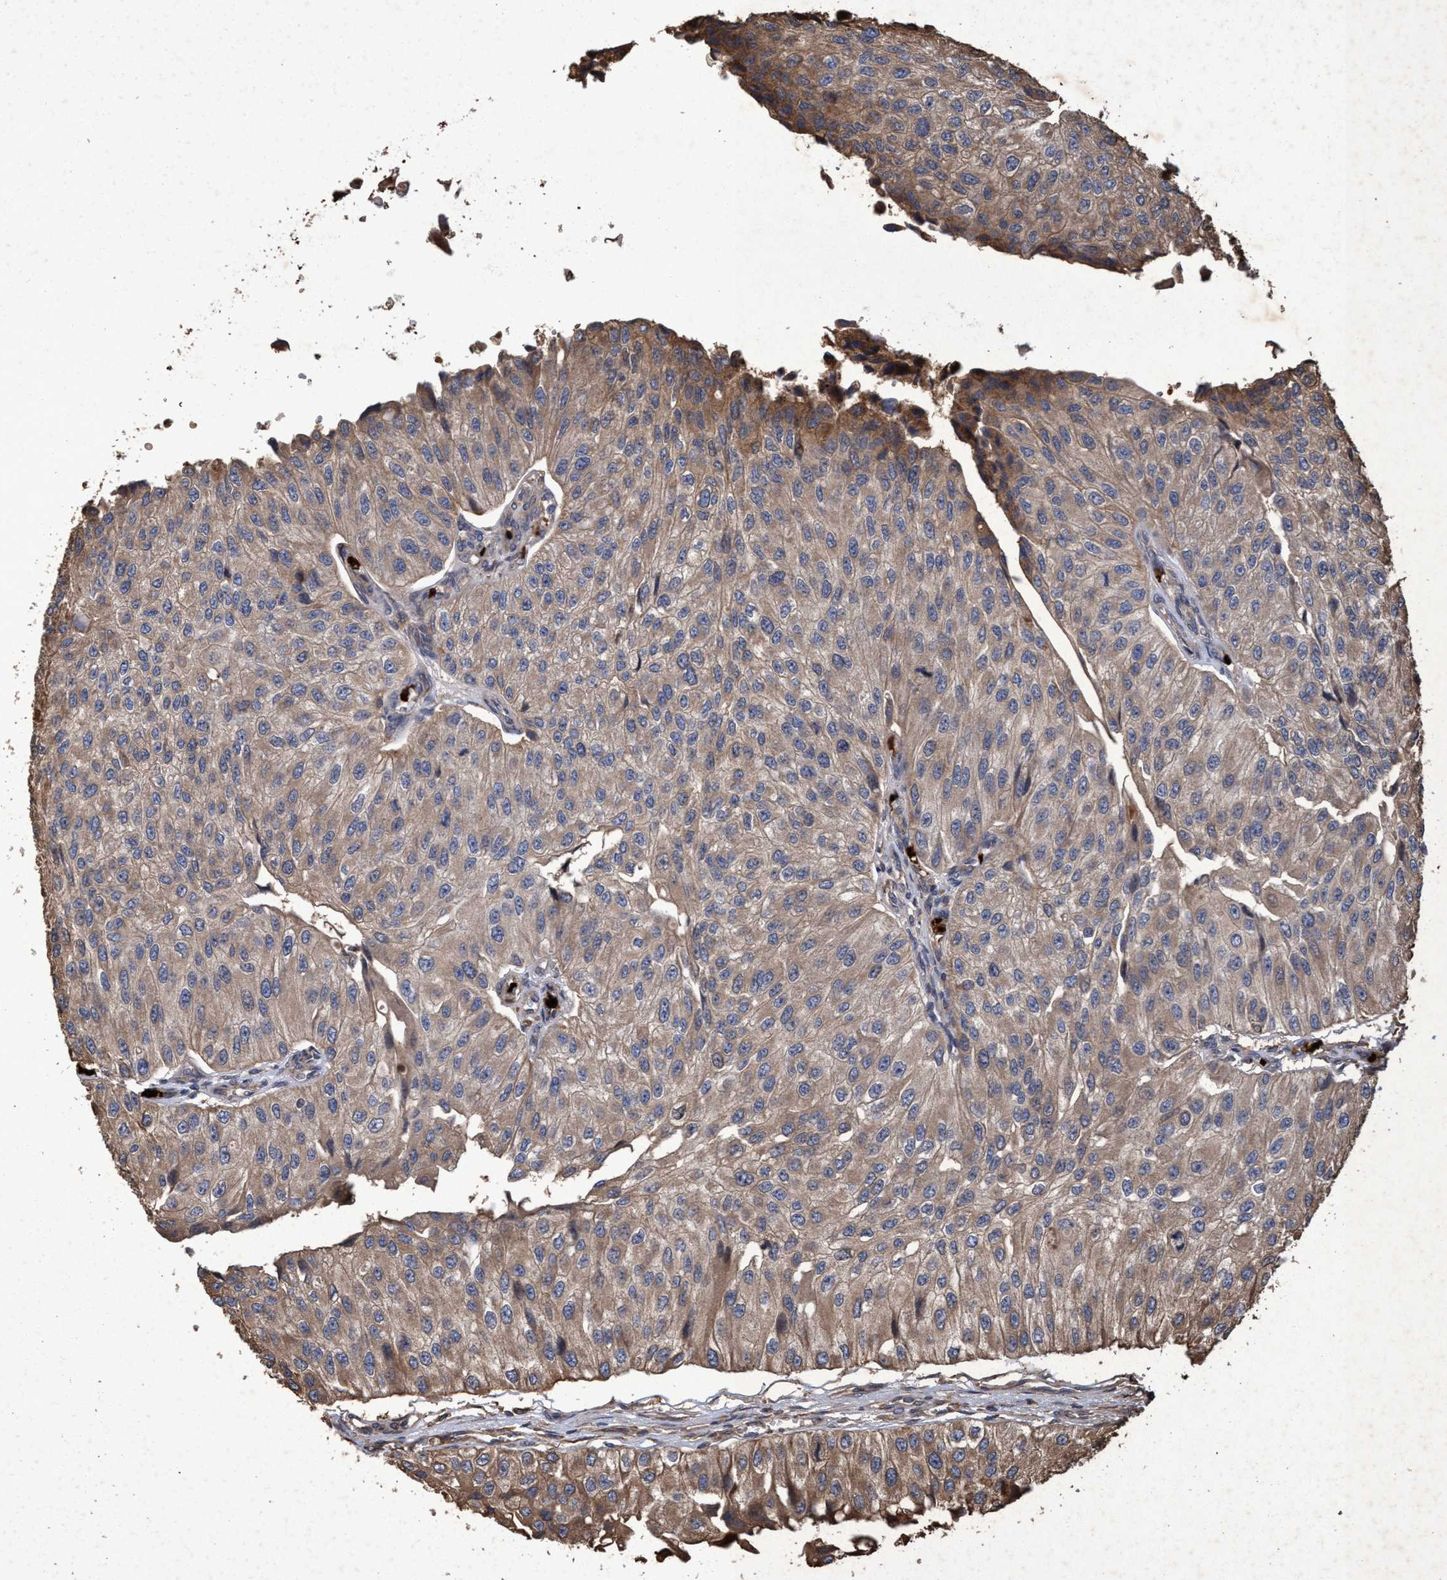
{"staining": {"intensity": "weak", "quantity": ">75%", "location": "cytoplasmic/membranous"}, "tissue": "urothelial cancer", "cell_type": "Tumor cells", "image_type": "cancer", "snomed": [{"axis": "morphology", "description": "Urothelial carcinoma, High grade"}, {"axis": "topography", "description": "Kidney"}, {"axis": "topography", "description": "Urinary bladder"}], "caption": "Urothelial cancer tissue demonstrates weak cytoplasmic/membranous expression in approximately >75% of tumor cells Immunohistochemistry (ihc) stains the protein of interest in brown and the nuclei are stained blue.", "gene": "CHMP6", "patient": {"sex": "male", "age": 77}}